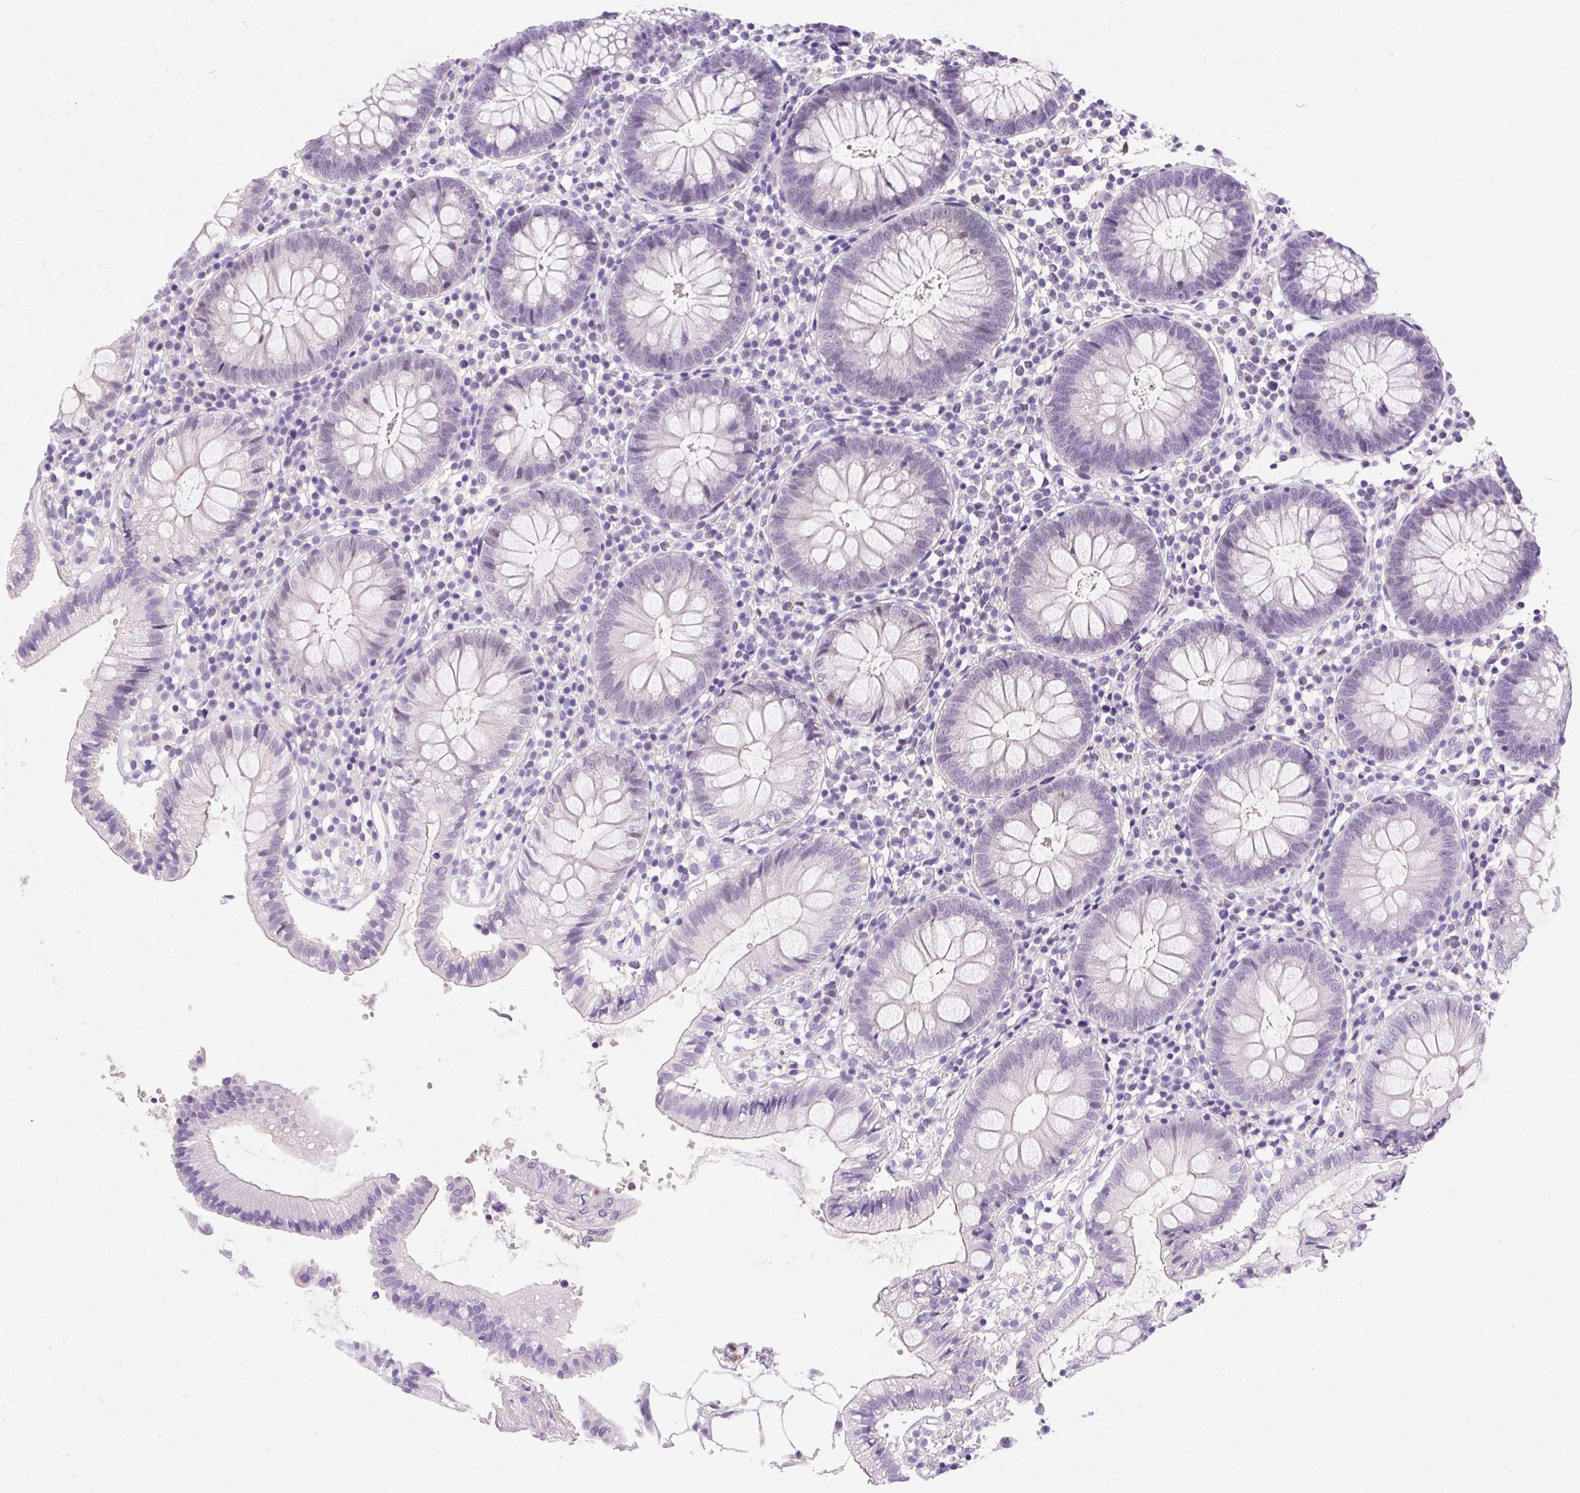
{"staining": {"intensity": "negative", "quantity": "none", "location": "none"}, "tissue": "colon", "cell_type": "Endothelial cells", "image_type": "normal", "snomed": [{"axis": "morphology", "description": "Normal tissue, NOS"}, {"axis": "morphology", "description": "Adenocarcinoma, NOS"}, {"axis": "topography", "description": "Colon"}], "caption": "High power microscopy micrograph of an immunohistochemistry (IHC) photomicrograph of benign colon, revealing no significant expression in endothelial cells. The staining is performed using DAB (3,3'-diaminobenzidine) brown chromogen with nuclei counter-stained in using hematoxylin.", "gene": "SSTR4", "patient": {"sex": "male", "age": 83}}